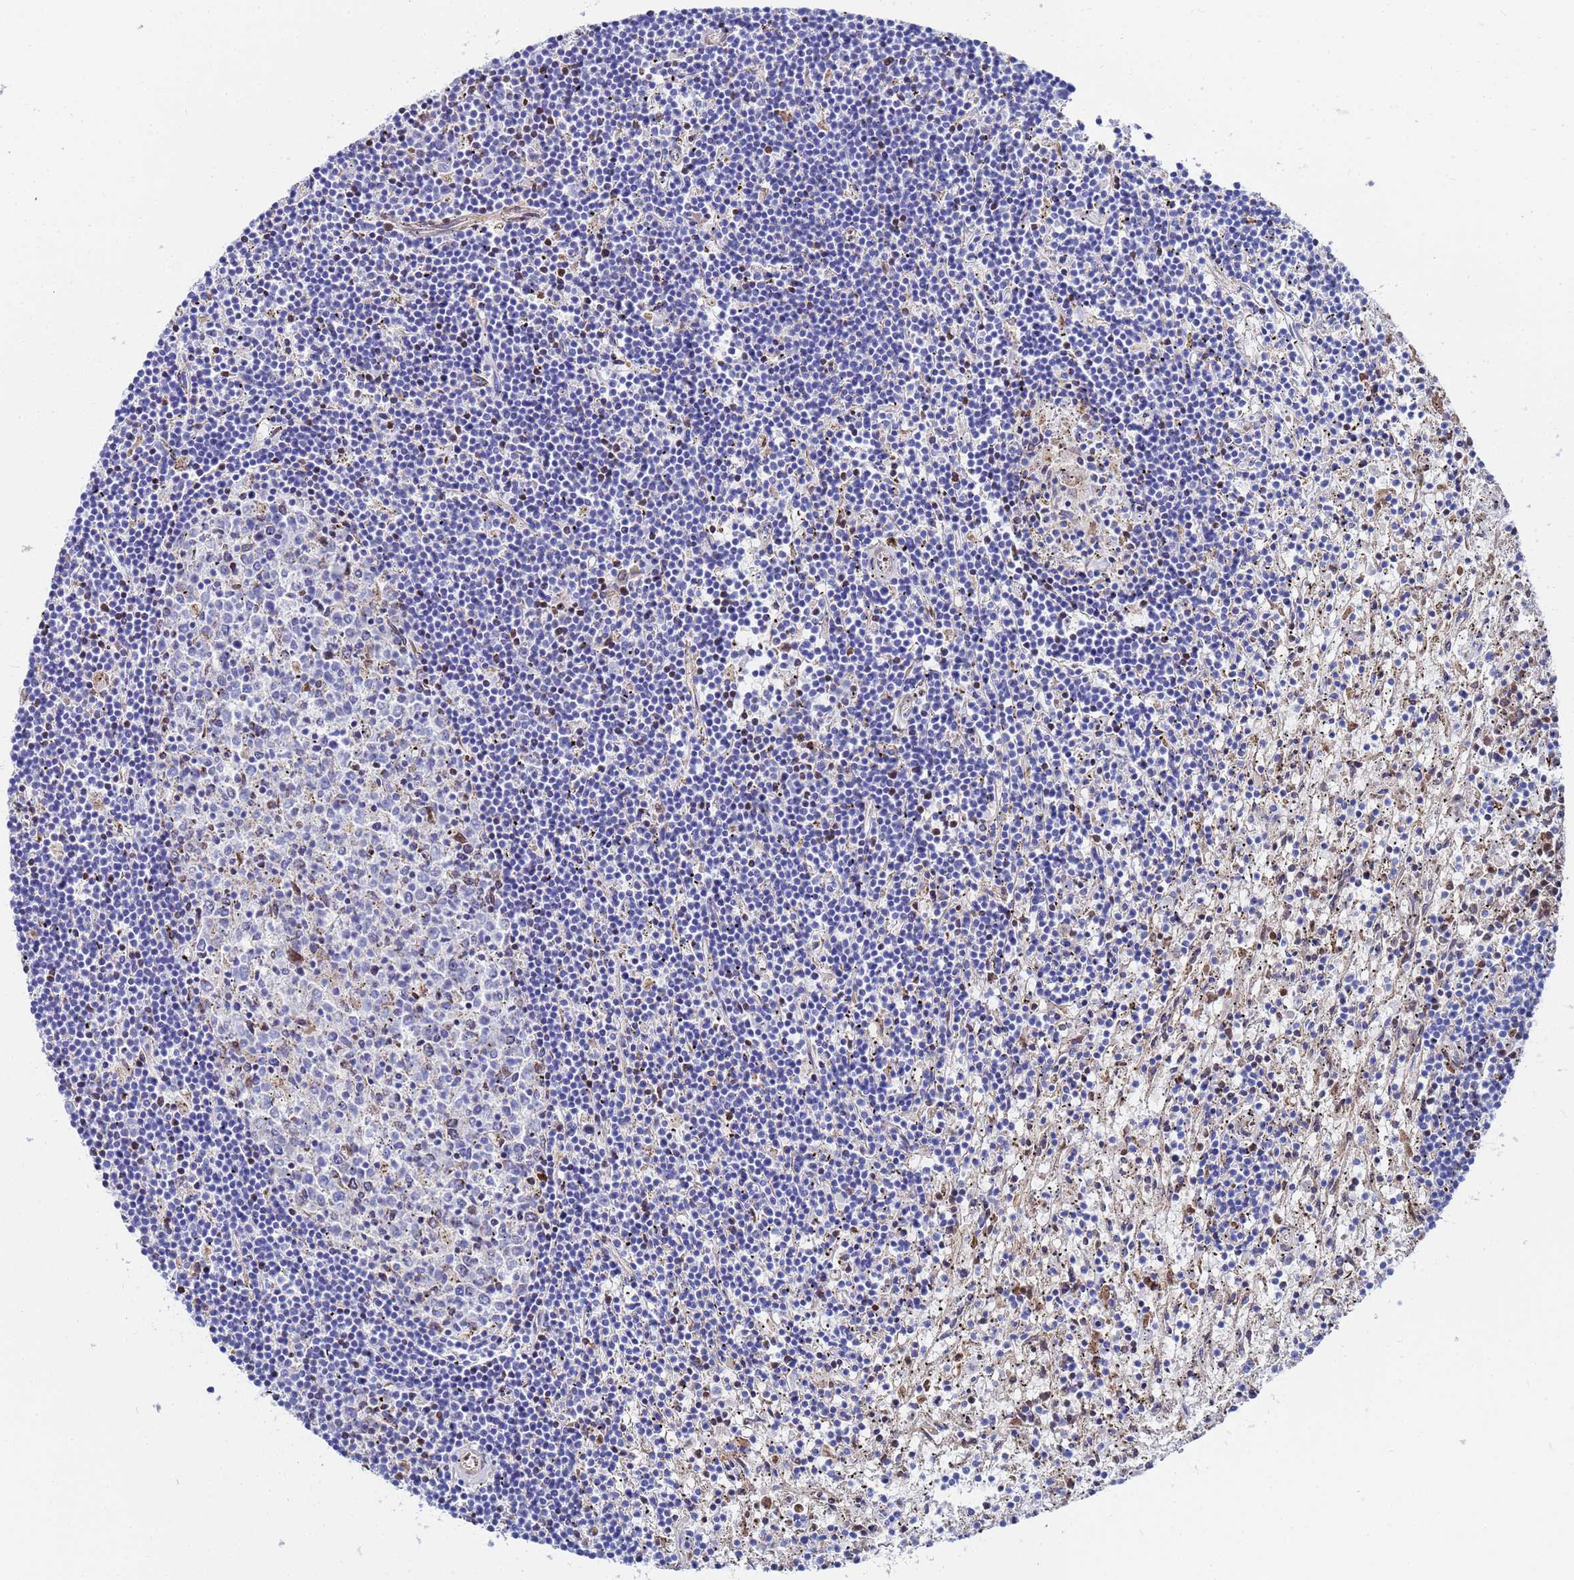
{"staining": {"intensity": "negative", "quantity": "none", "location": "none"}, "tissue": "lymphoma", "cell_type": "Tumor cells", "image_type": "cancer", "snomed": [{"axis": "morphology", "description": "Malignant lymphoma, non-Hodgkin's type, Low grade"}, {"axis": "topography", "description": "Spleen"}], "caption": "This is an immunohistochemistry micrograph of human lymphoma. There is no positivity in tumor cells.", "gene": "ZNF26", "patient": {"sex": "male", "age": 76}}